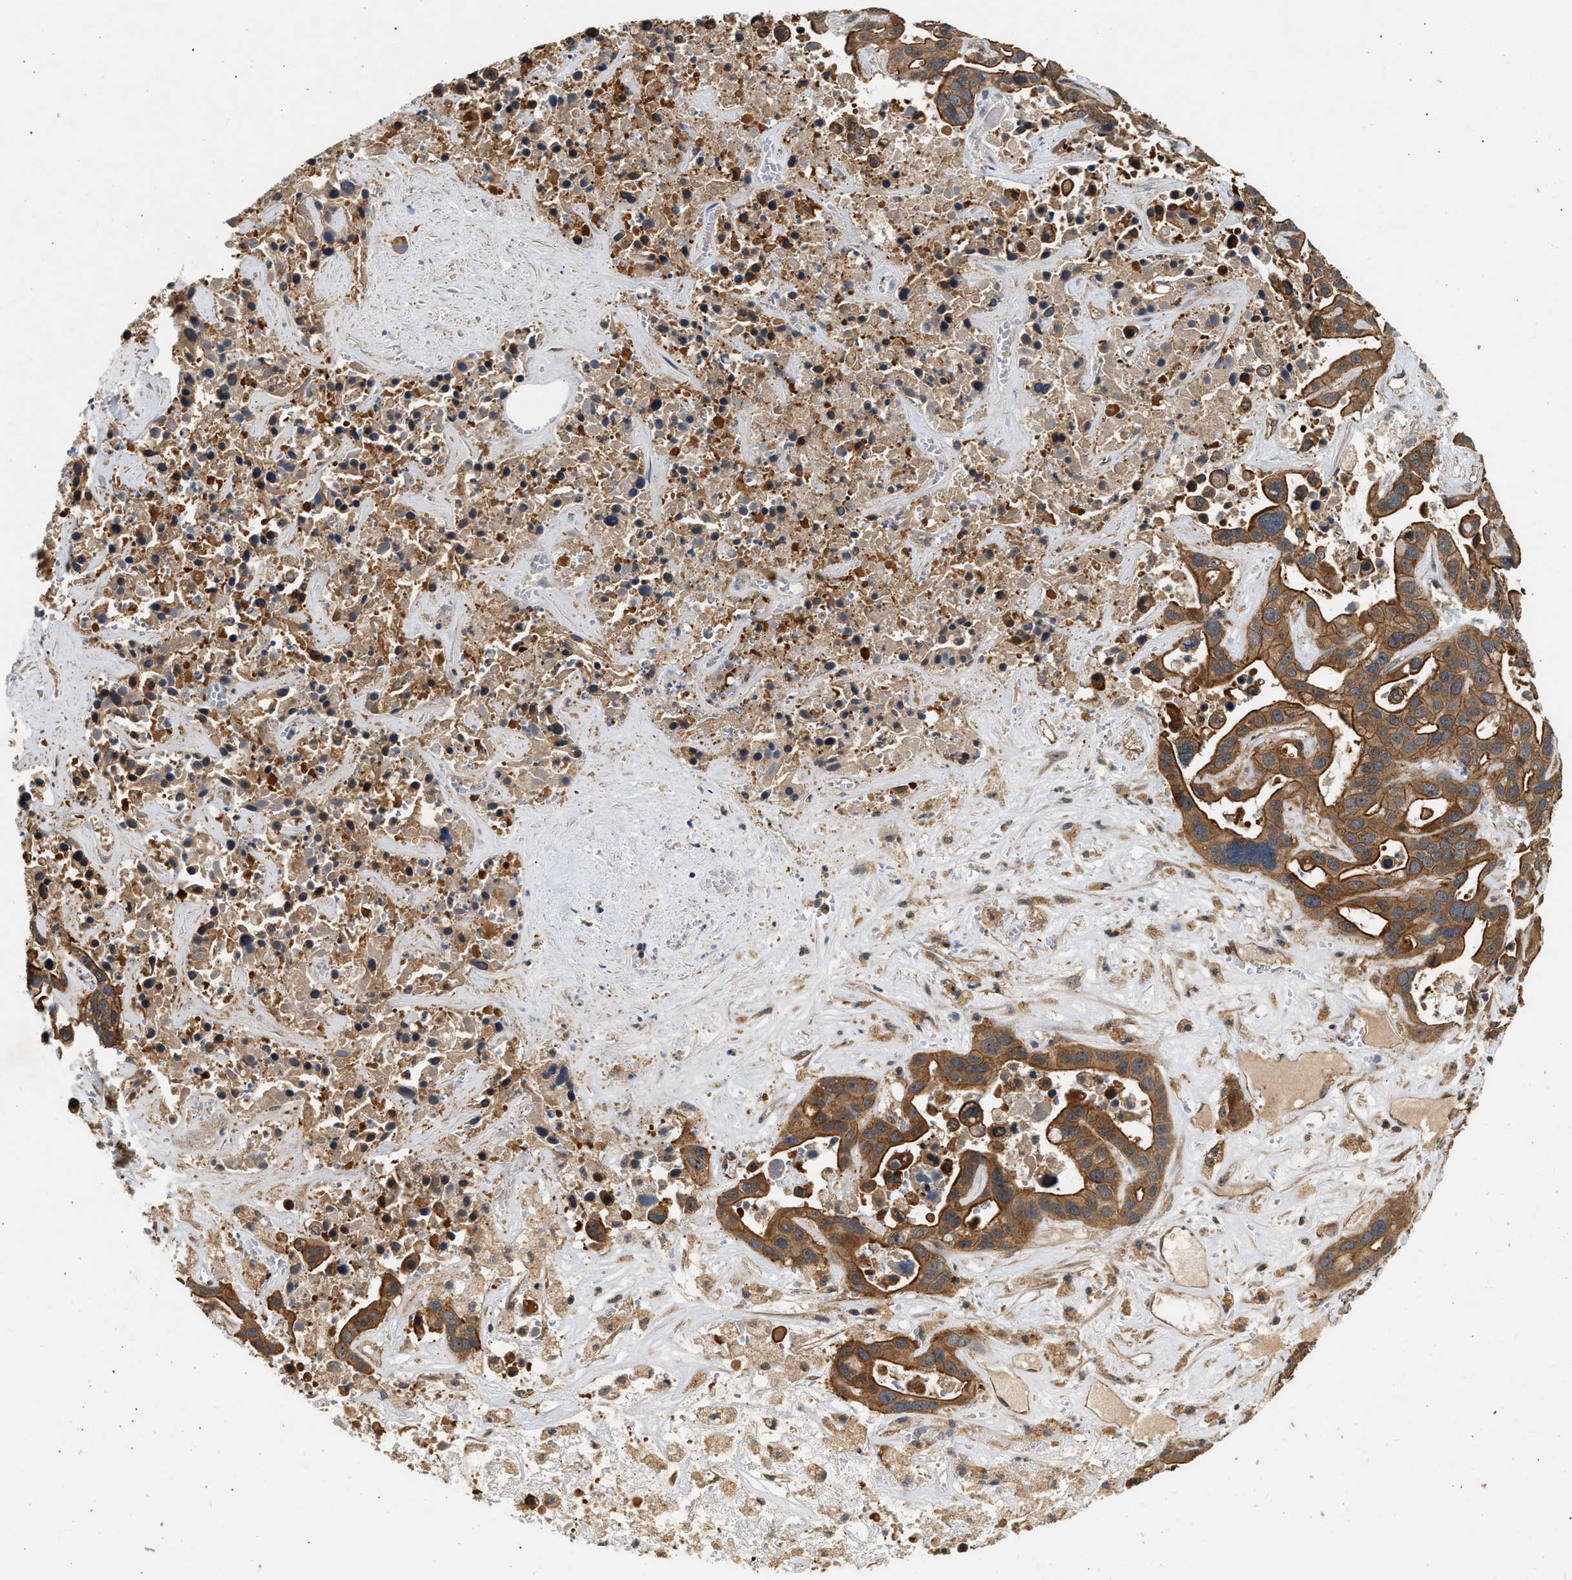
{"staining": {"intensity": "strong", "quantity": ">75%", "location": "cytoplasmic/membranous"}, "tissue": "liver cancer", "cell_type": "Tumor cells", "image_type": "cancer", "snomed": [{"axis": "morphology", "description": "Cholangiocarcinoma"}, {"axis": "topography", "description": "Liver"}], "caption": "Tumor cells show high levels of strong cytoplasmic/membranous expression in about >75% of cells in liver cholangiocarcinoma.", "gene": "DUSP14", "patient": {"sex": "female", "age": 65}}